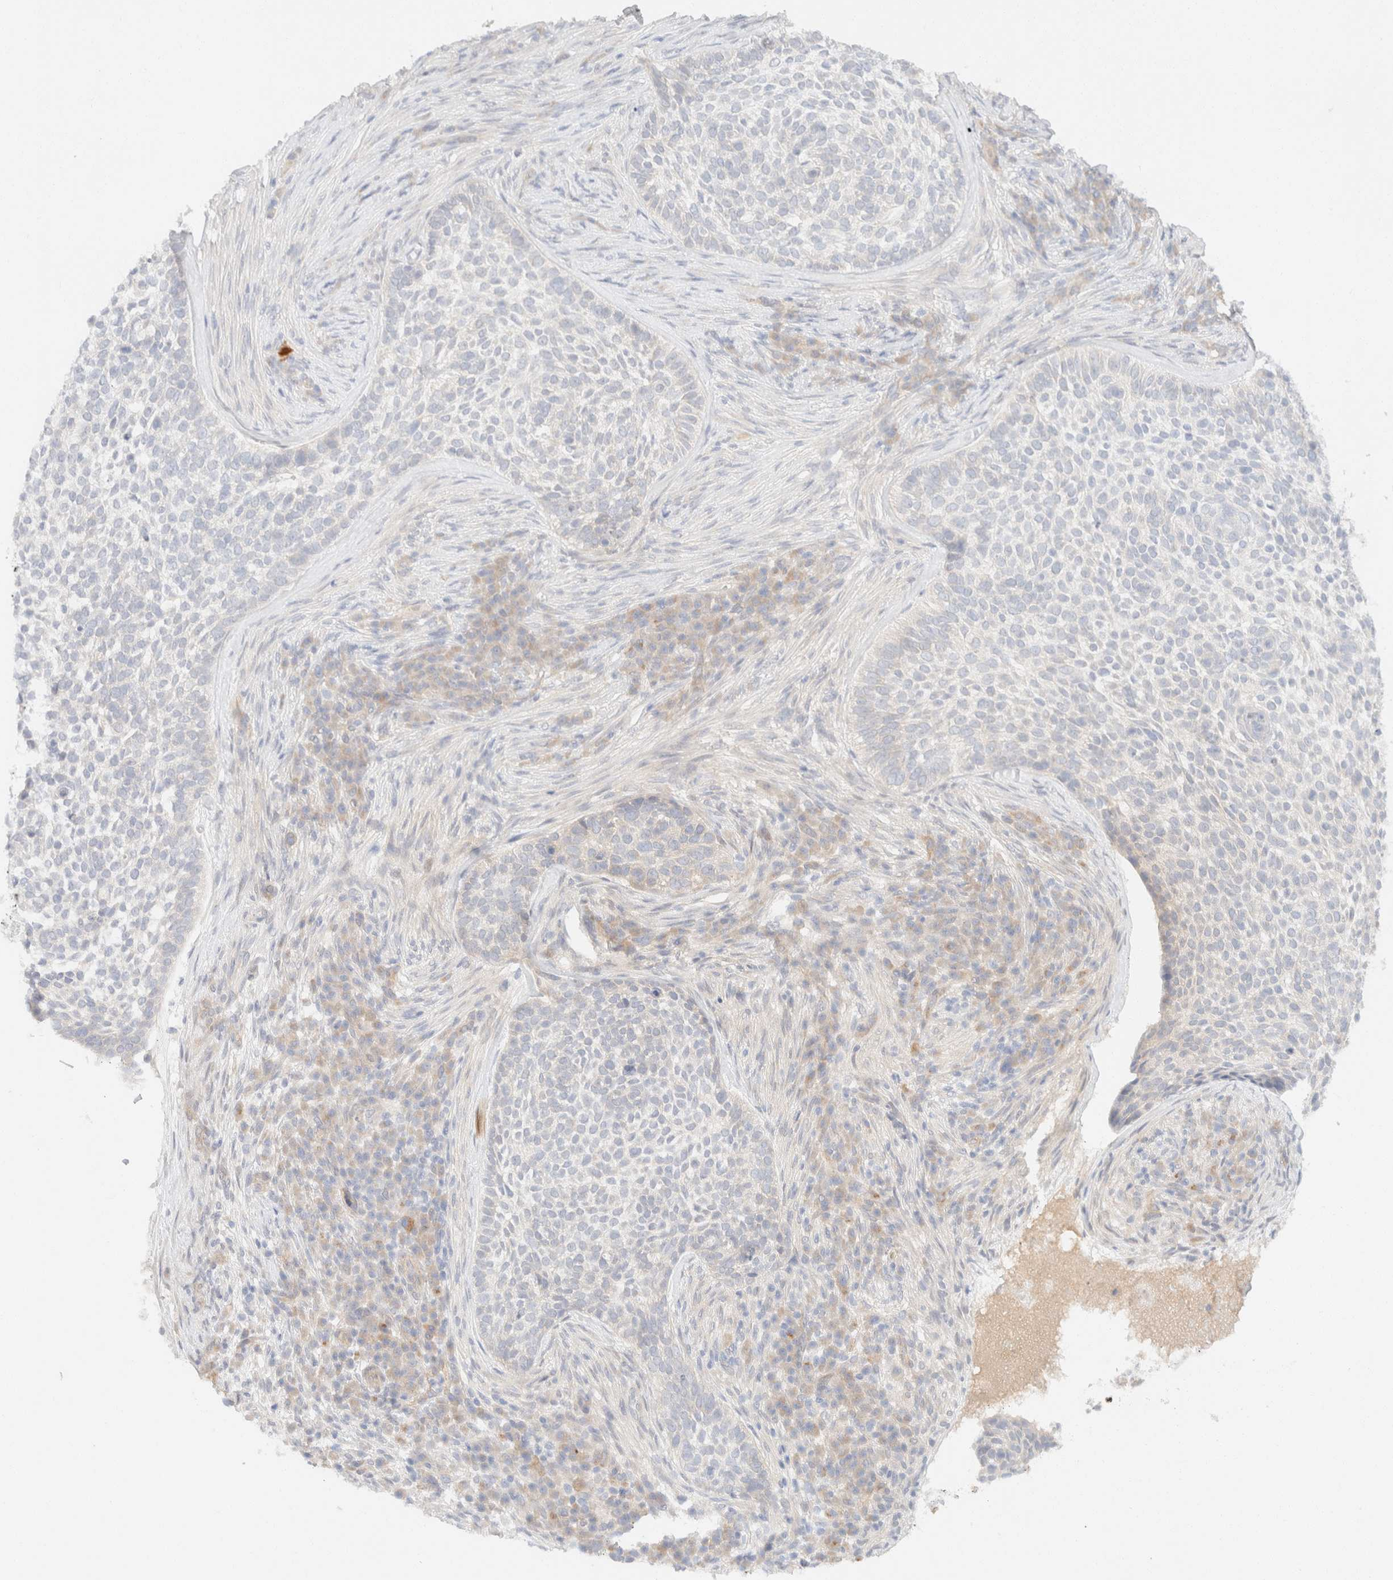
{"staining": {"intensity": "negative", "quantity": "none", "location": "none"}, "tissue": "skin cancer", "cell_type": "Tumor cells", "image_type": "cancer", "snomed": [{"axis": "morphology", "description": "Basal cell carcinoma"}, {"axis": "topography", "description": "Skin"}], "caption": "Immunohistochemistry (IHC) image of basal cell carcinoma (skin) stained for a protein (brown), which reveals no staining in tumor cells. The staining is performed using DAB (3,3'-diaminobenzidine) brown chromogen with nuclei counter-stained in using hematoxylin.", "gene": "CSNK1E", "patient": {"sex": "female", "age": 64}}